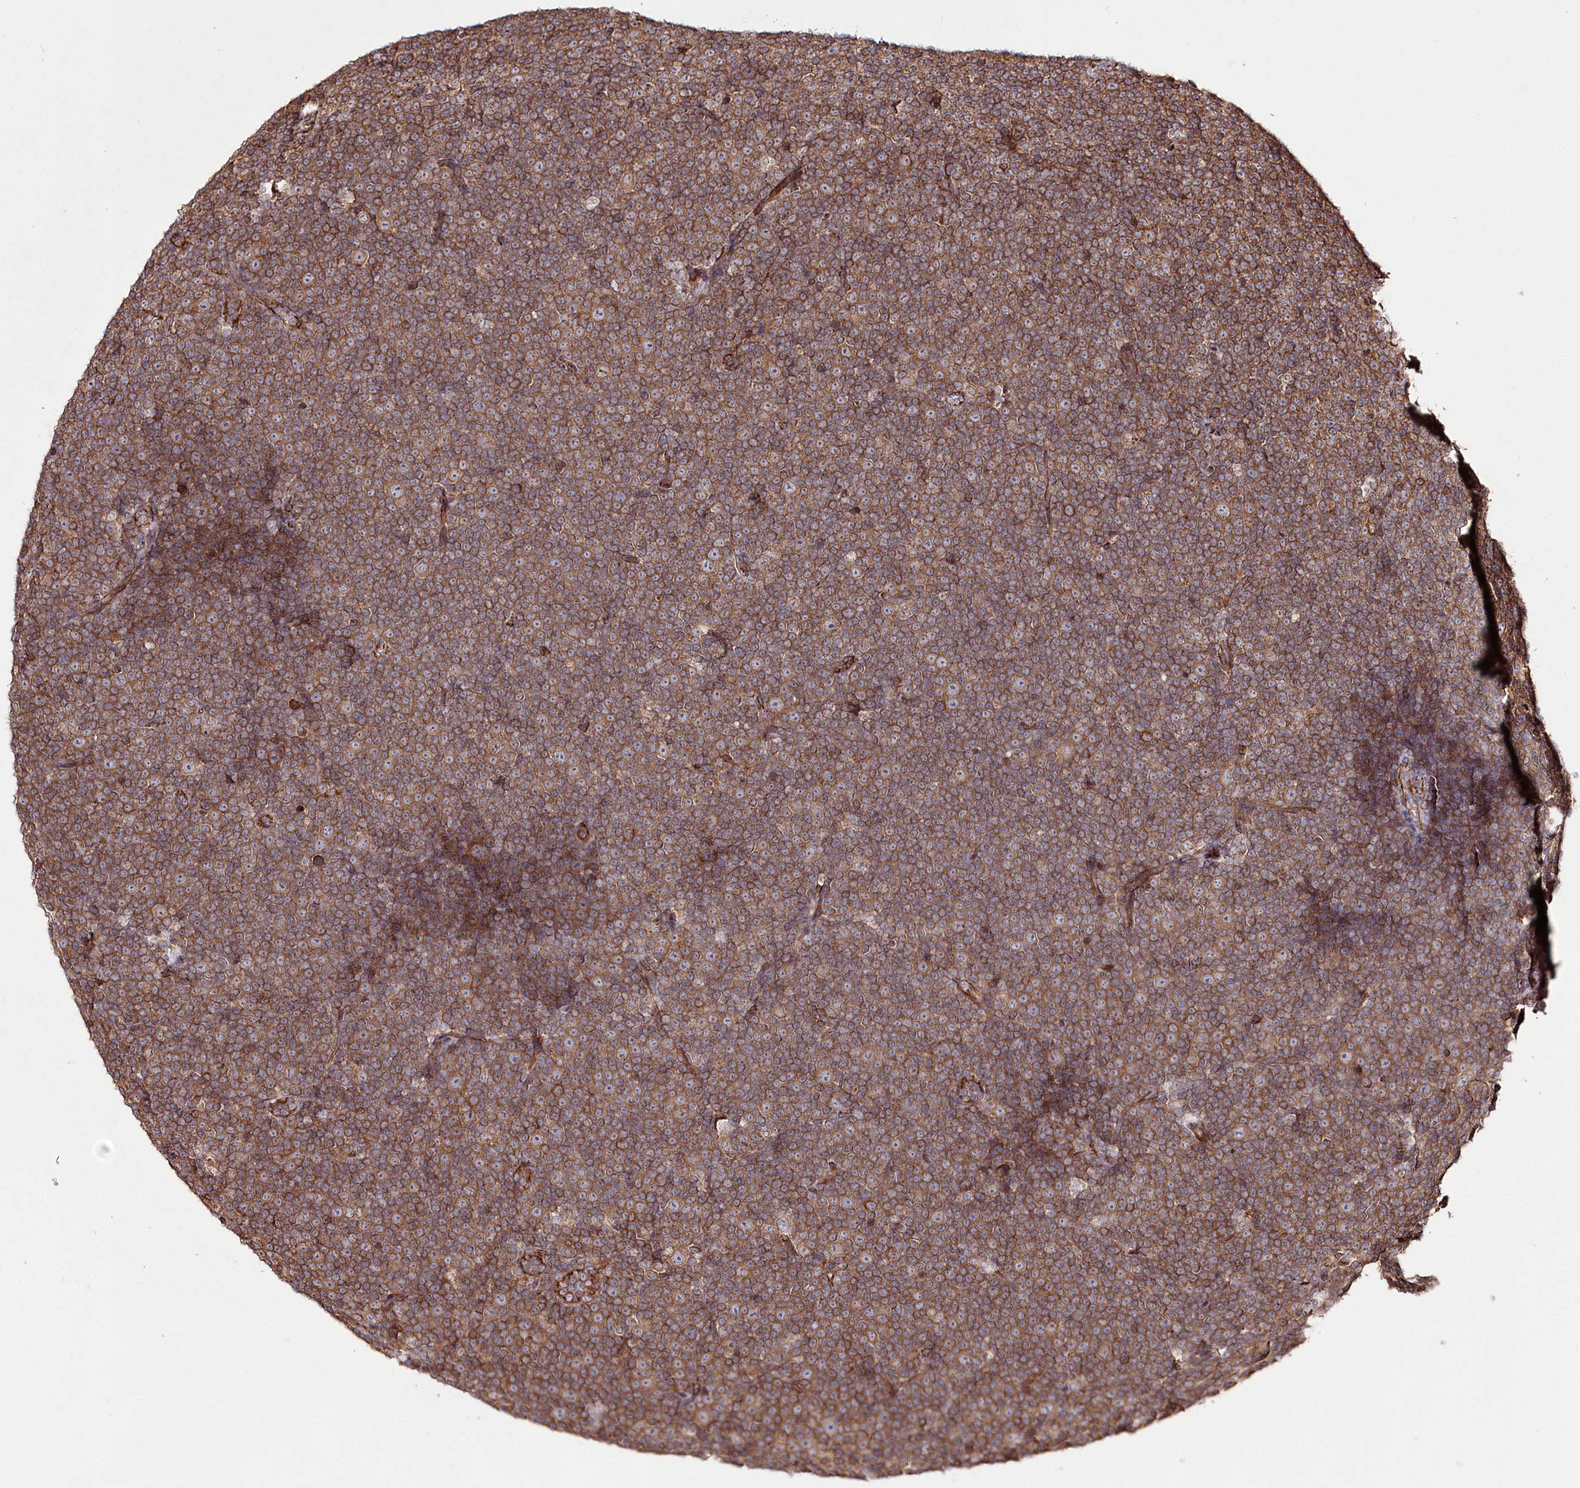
{"staining": {"intensity": "moderate", "quantity": ">75%", "location": "cytoplasmic/membranous"}, "tissue": "lymphoma", "cell_type": "Tumor cells", "image_type": "cancer", "snomed": [{"axis": "morphology", "description": "Malignant lymphoma, non-Hodgkin's type, Low grade"}, {"axis": "topography", "description": "Lymph node"}], "caption": "Human low-grade malignant lymphoma, non-Hodgkin's type stained with a protein marker shows moderate staining in tumor cells.", "gene": "DHX29", "patient": {"sex": "female", "age": 67}}